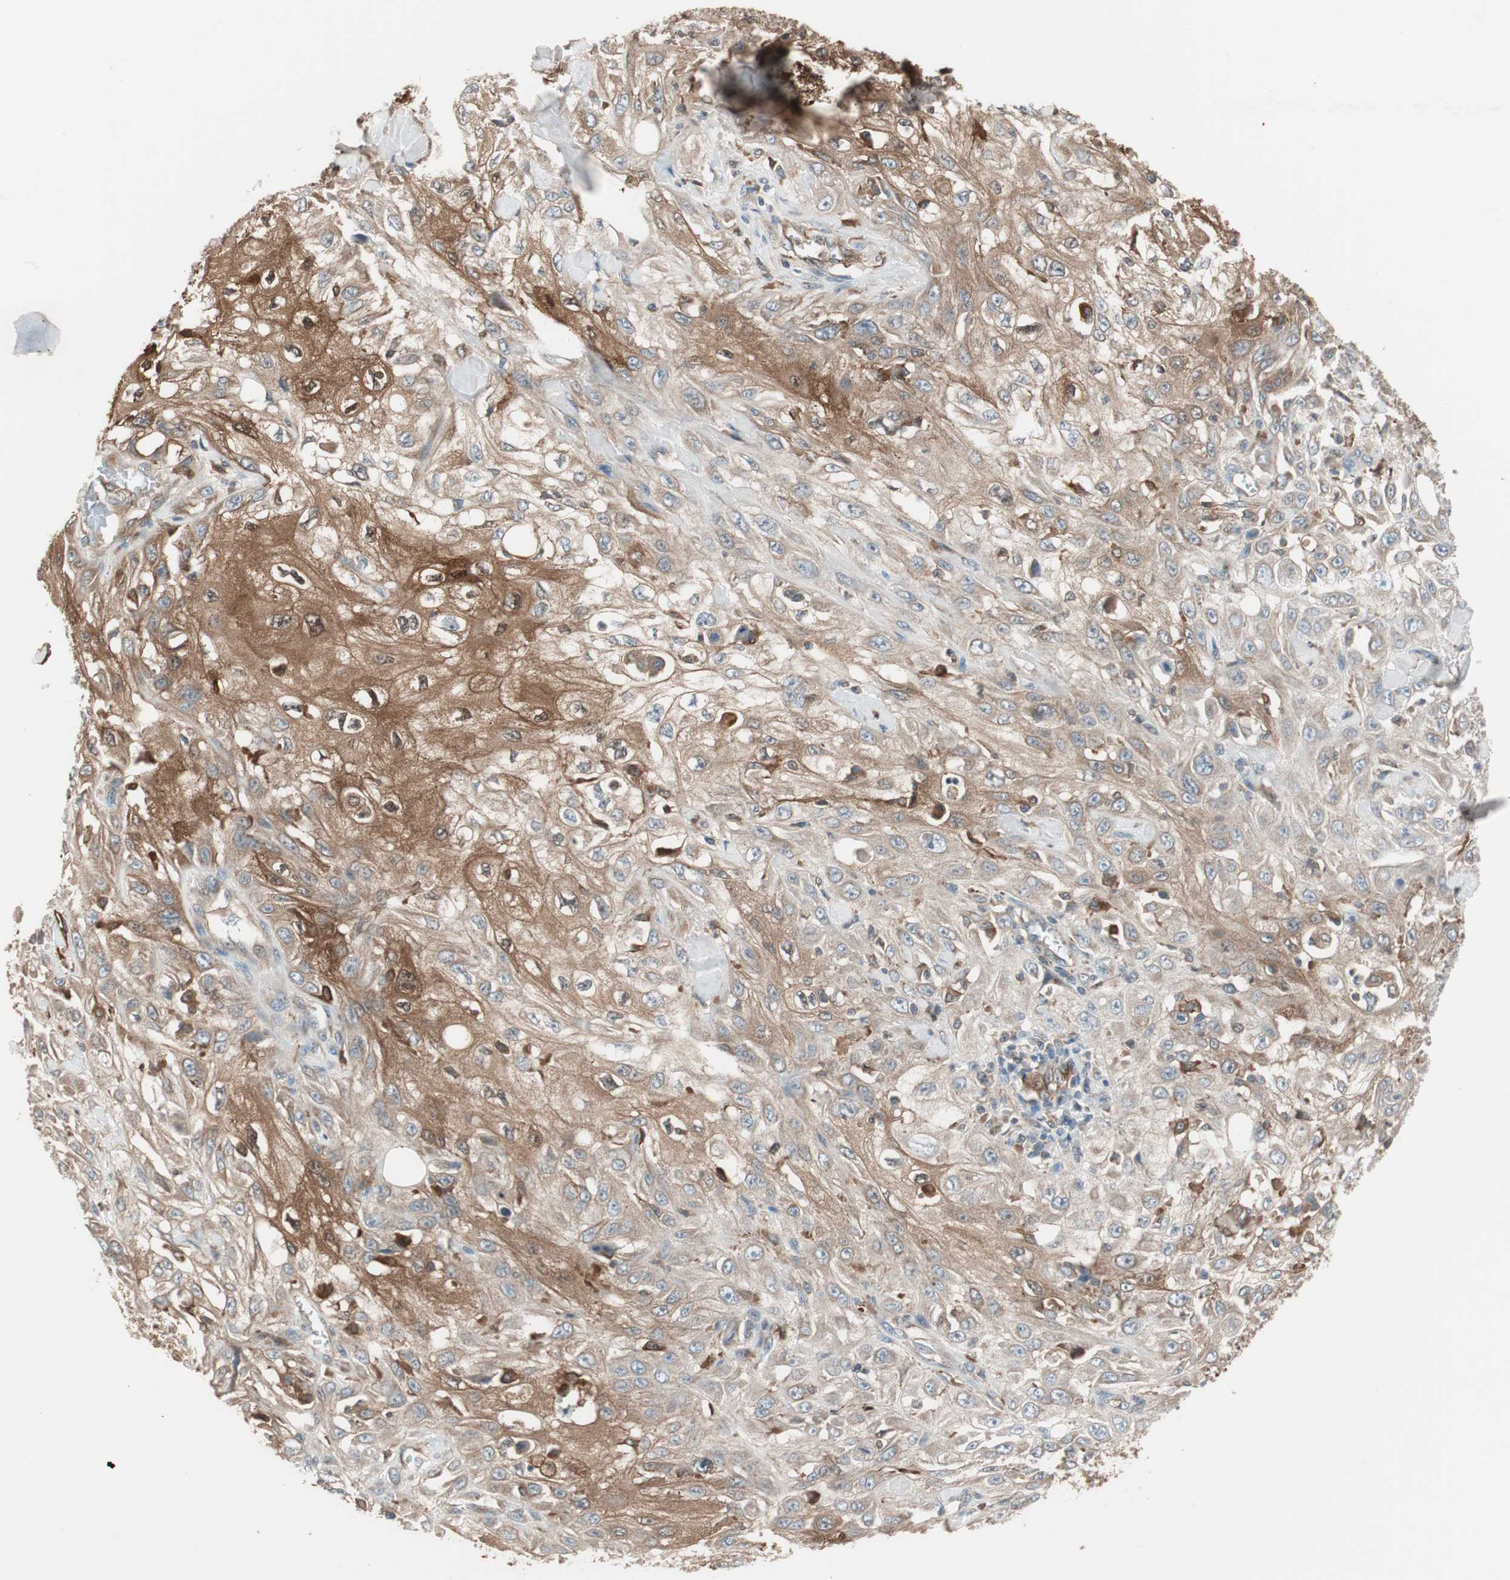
{"staining": {"intensity": "moderate", "quantity": ">75%", "location": "cytoplasmic/membranous"}, "tissue": "skin cancer", "cell_type": "Tumor cells", "image_type": "cancer", "snomed": [{"axis": "morphology", "description": "Squamous cell carcinoma, NOS"}, {"axis": "morphology", "description": "Squamous cell carcinoma, metastatic, NOS"}, {"axis": "topography", "description": "Skin"}, {"axis": "topography", "description": "Lymph node"}], "caption": "Squamous cell carcinoma (skin) tissue displays moderate cytoplasmic/membranous staining in about >75% of tumor cells", "gene": "STAB1", "patient": {"sex": "male", "age": 75}}